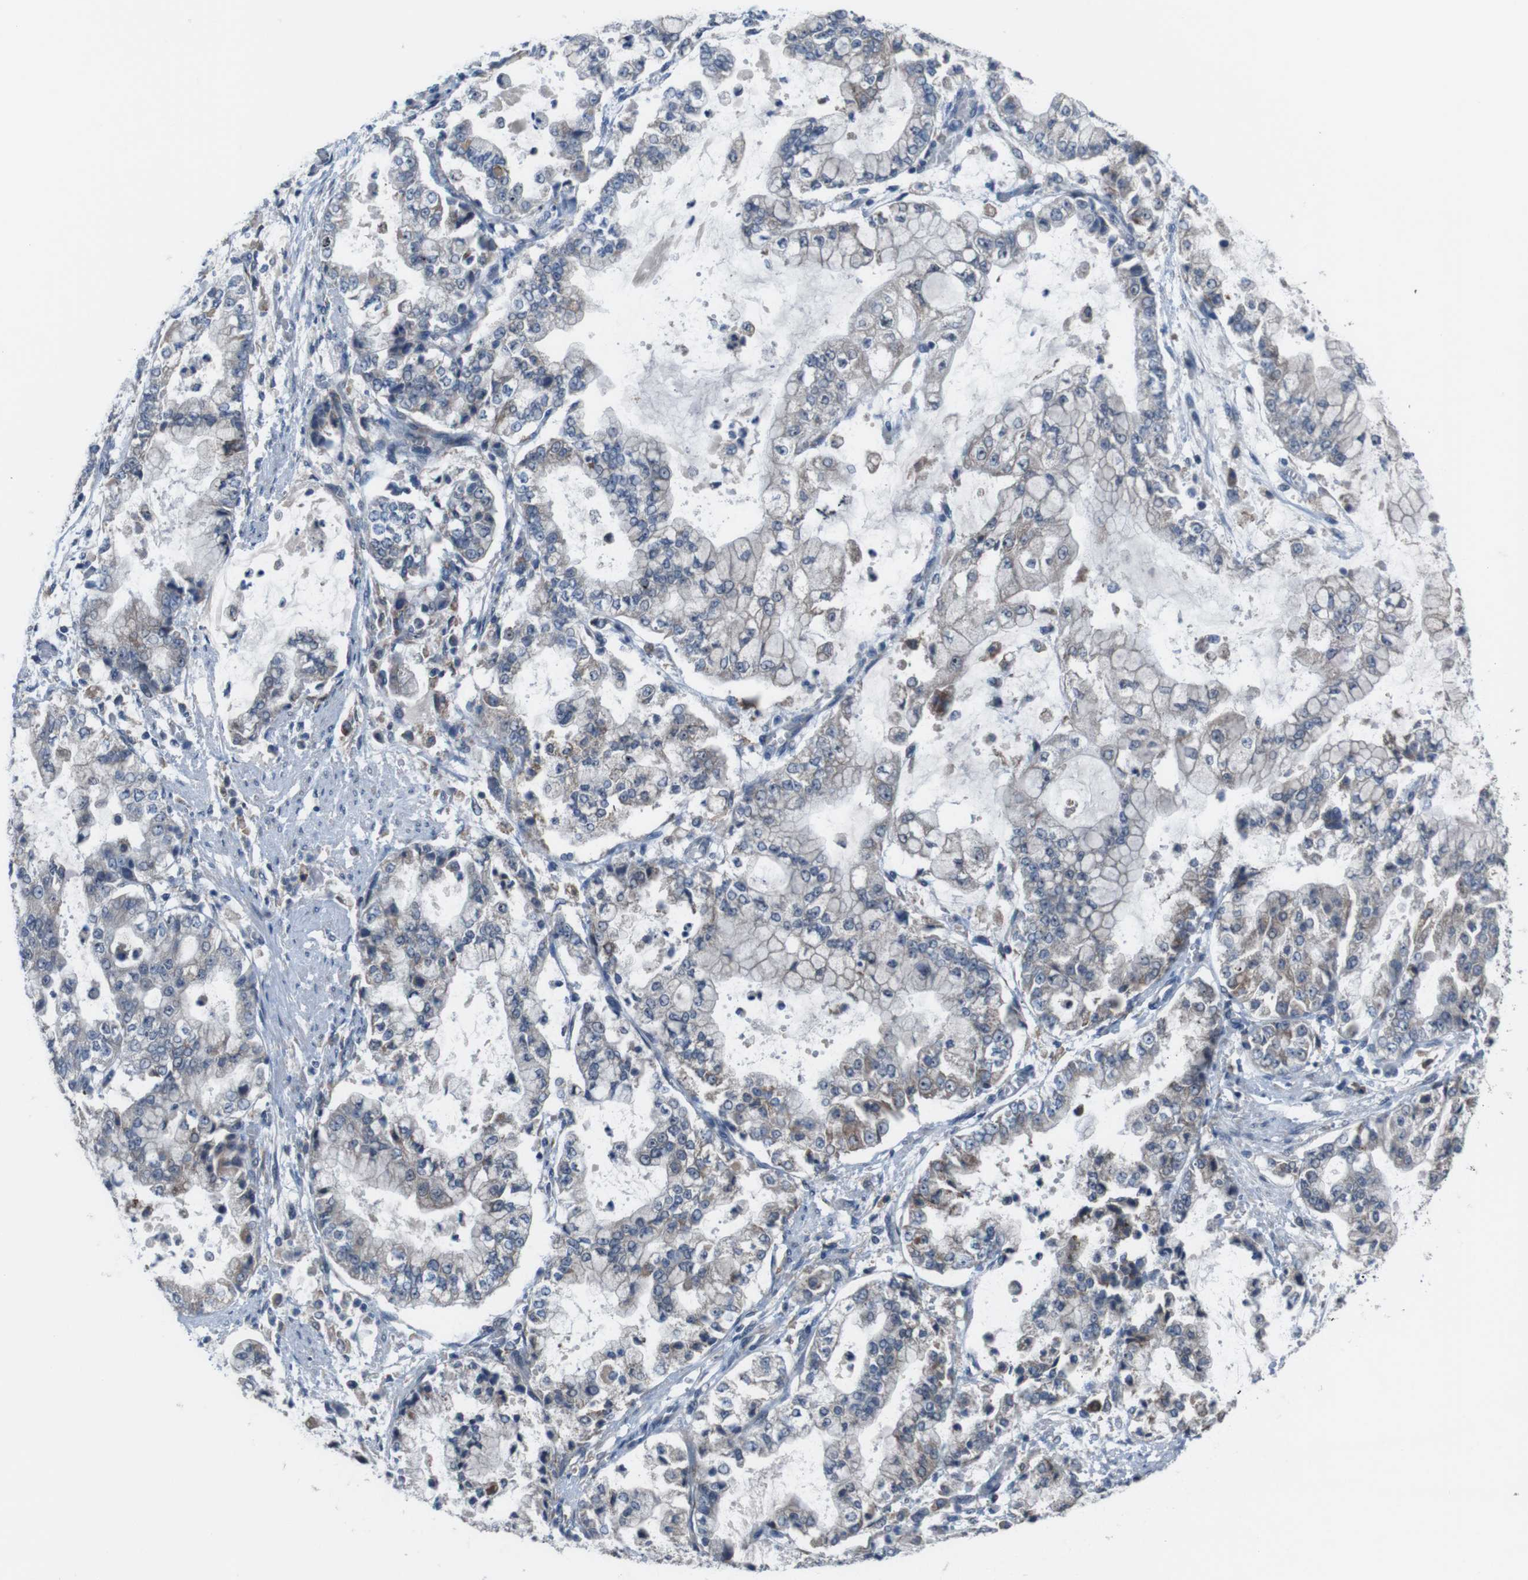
{"staining": {"intensity": "weak", "quantity": "<25%", "location": "cytoplasmic/membranous"}, "tissue": "stomach cancer", "cell_type": "Tumor cells", "image_type": "cancer", "snomed": [{"axis": "morphology", "description": "Adenocarcinoma, NOS"}, {"axis": "topography", "description": "Stomach"}], "caption": "Photomicrograph shows no protein positivity in tumor cells of adenocarcinoma (stomach) tissue.", "gene": "CDH22", "patient": {"sex": "male", "age": 76}}